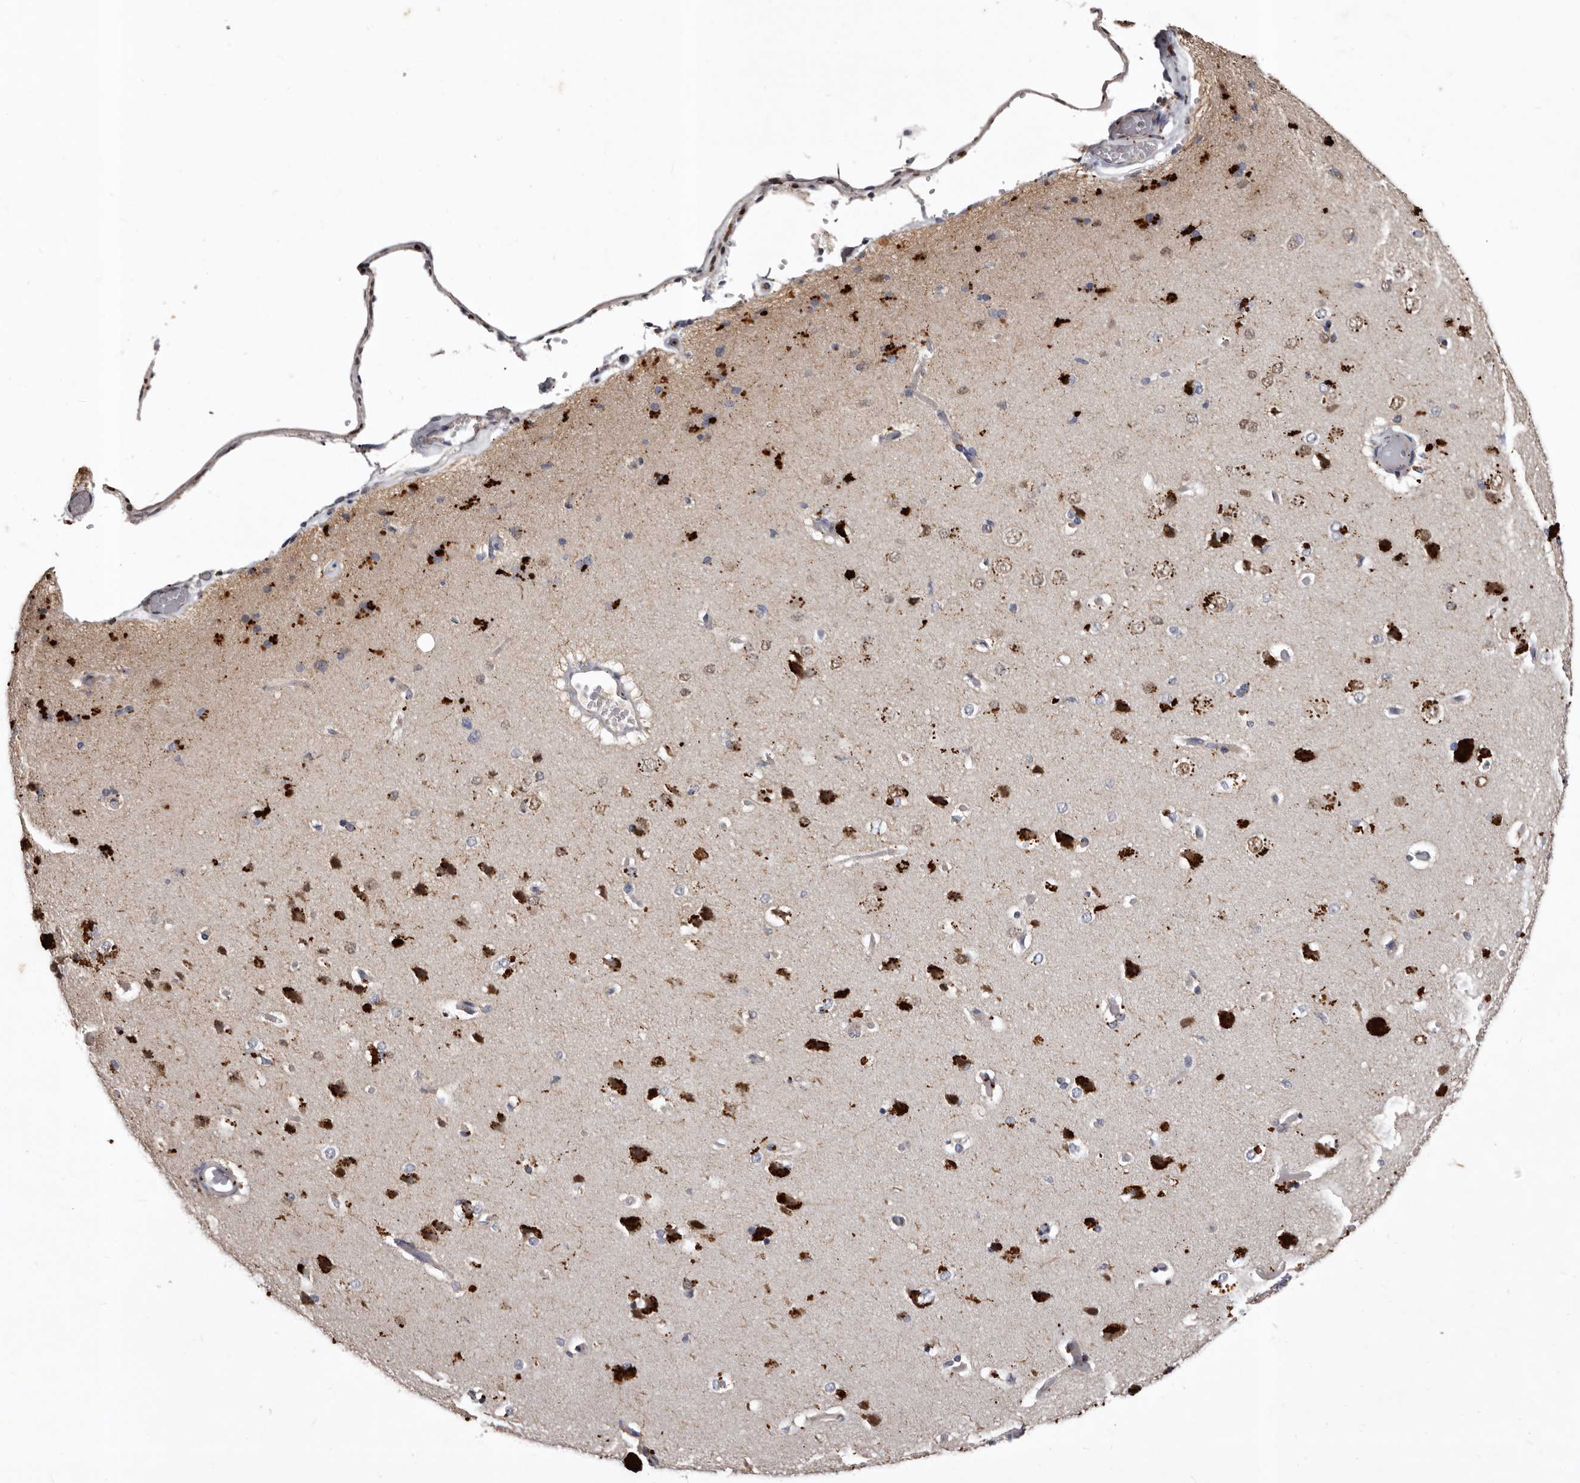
{"staining": {"intensity": "negative", "quantity": "none", "location": "none"}, "tissue": "cerebral cortex", "cell_type": "Endothelial cells", "image_type": "normal", "snomed": [{"axis": "morphology", "description": "Normal tissue, NOS"}, {"axis": "topography", "description": "Cerebral cortex"}], "caption": "An immunohistochemistry photomicrograph of unremarkable cerebral cortex is shown. There is no staining in endothelial cells of cerebral cortex. The staining is performed using DAB brown chromogen with nuclei counter-stained in using hematoxylin.", "gene": "SLC10A4", "patient": {"sex": "male", "age": 62}}